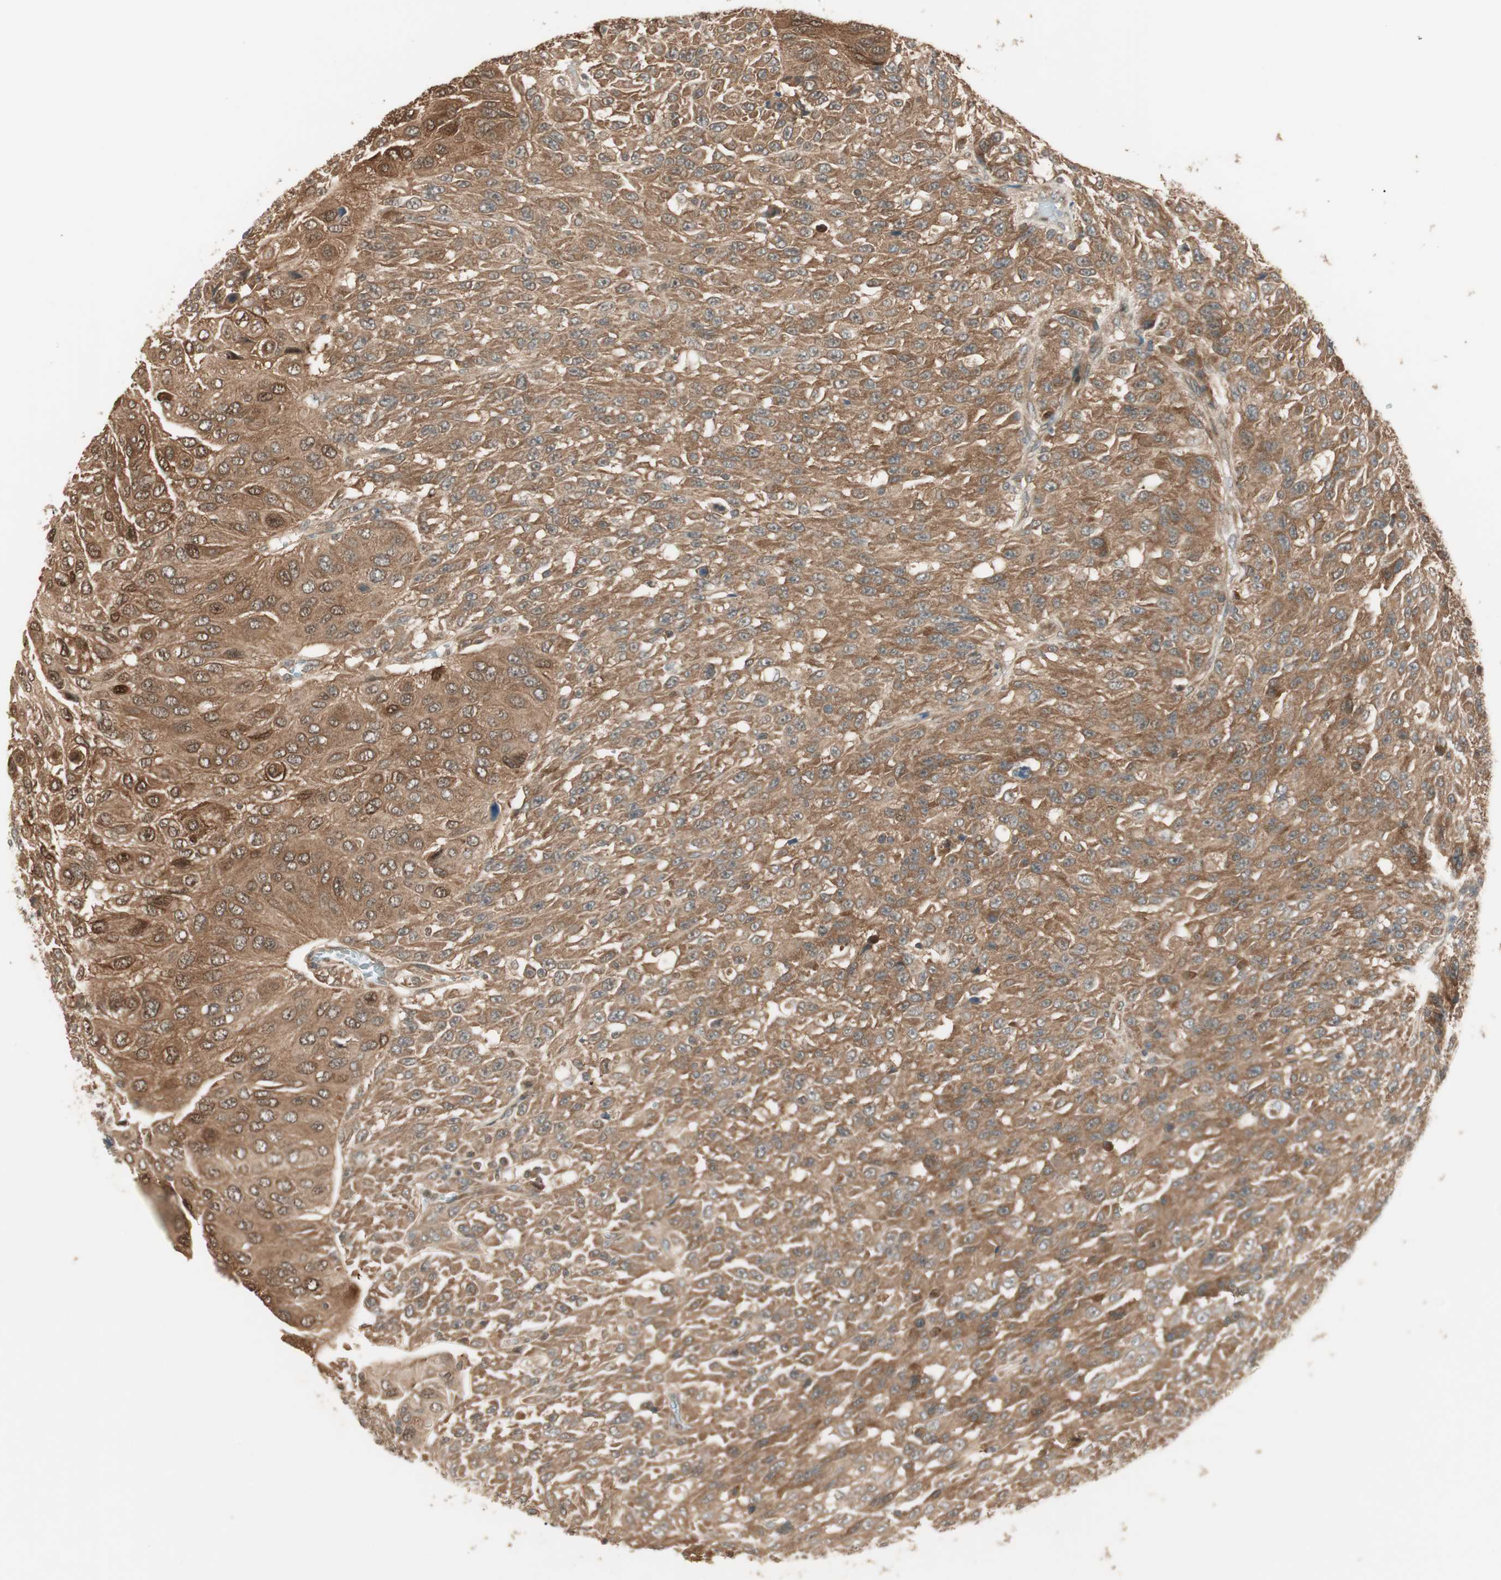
{"staining": {"intensity": "strong", "quantity": ">75%", "location": "cytoplasmic/membranous,nuclear"}, "tissue": "urothelial cancer", "cell_type": "Tumor cells", "image_type": "cancer", "snomed": [{"axis": "morphology", "description": "Urothelial carcinoma, High grade"}, {"axis": "topography", "description": "Urinary bladder"}], "caption": "Immunohistochemical staining of urothelial carcinoma (high-grade) displays high levels of strong cytoplasmic/membranous and nuclear protein expression in approximately >75% of tumor cells. The protein of interest is stained brown, and the nuclei are stained in blue (DAB IHC with brightfield microscopy, high magnification).", "gene": "CNOT4", "patient": {"sex": "male", "age": 66}}